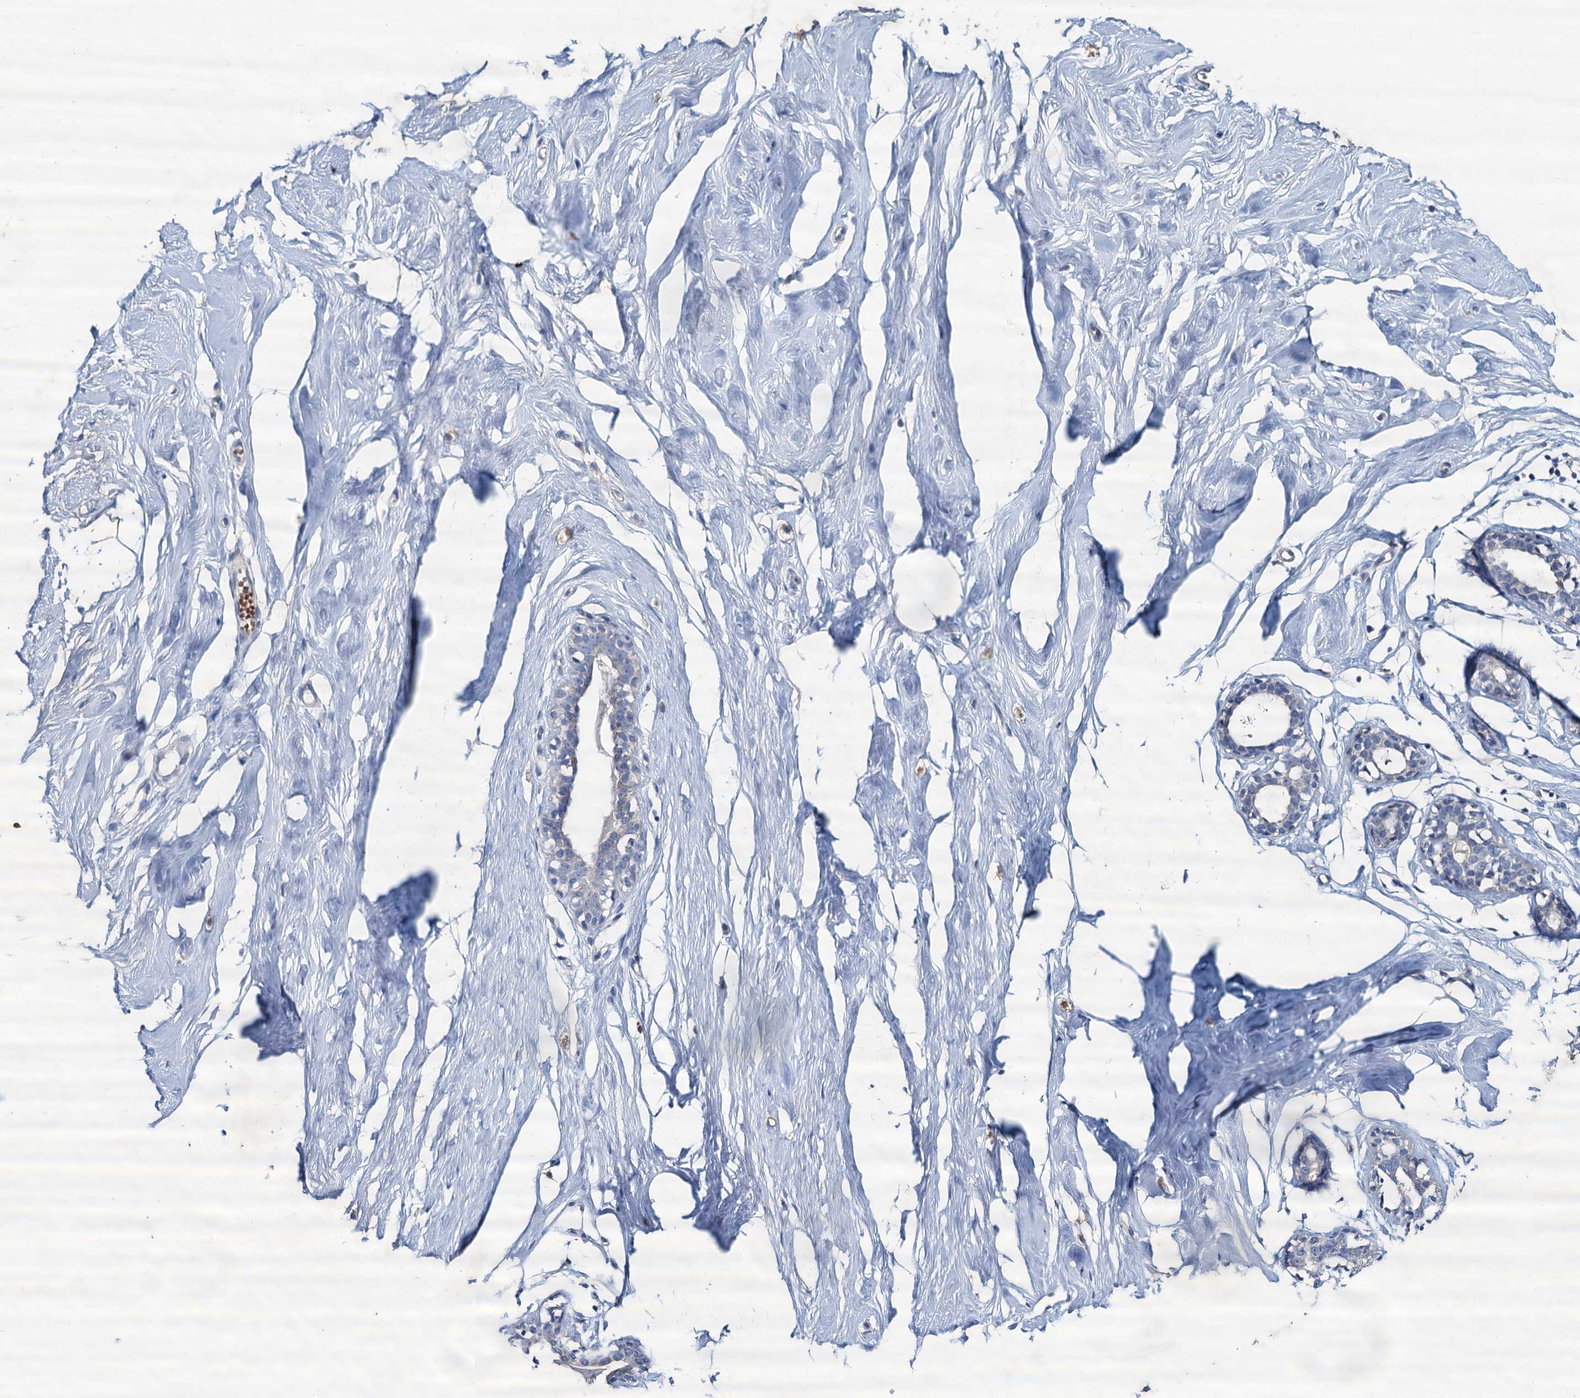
{"staining": {"intensity": "negative", "quantity": "none", "location": "none"}, "tissue": "breast", "cell_type": "Adipocytes", "image_type": "normal", "snomed": [{"axis": "morphology", "description": "Normal tissue, NOS"}, {"axis": "morphology", "description": "Adenoma, NOS"}, {"axis": "topography", "description": "Breast"}], "caption": "Protein analysis of unremarkable breast demonstrates no significant positivity in adipocytes.", "gene": "RTKN2", "patient": {"sex": "female", "age": 23}}